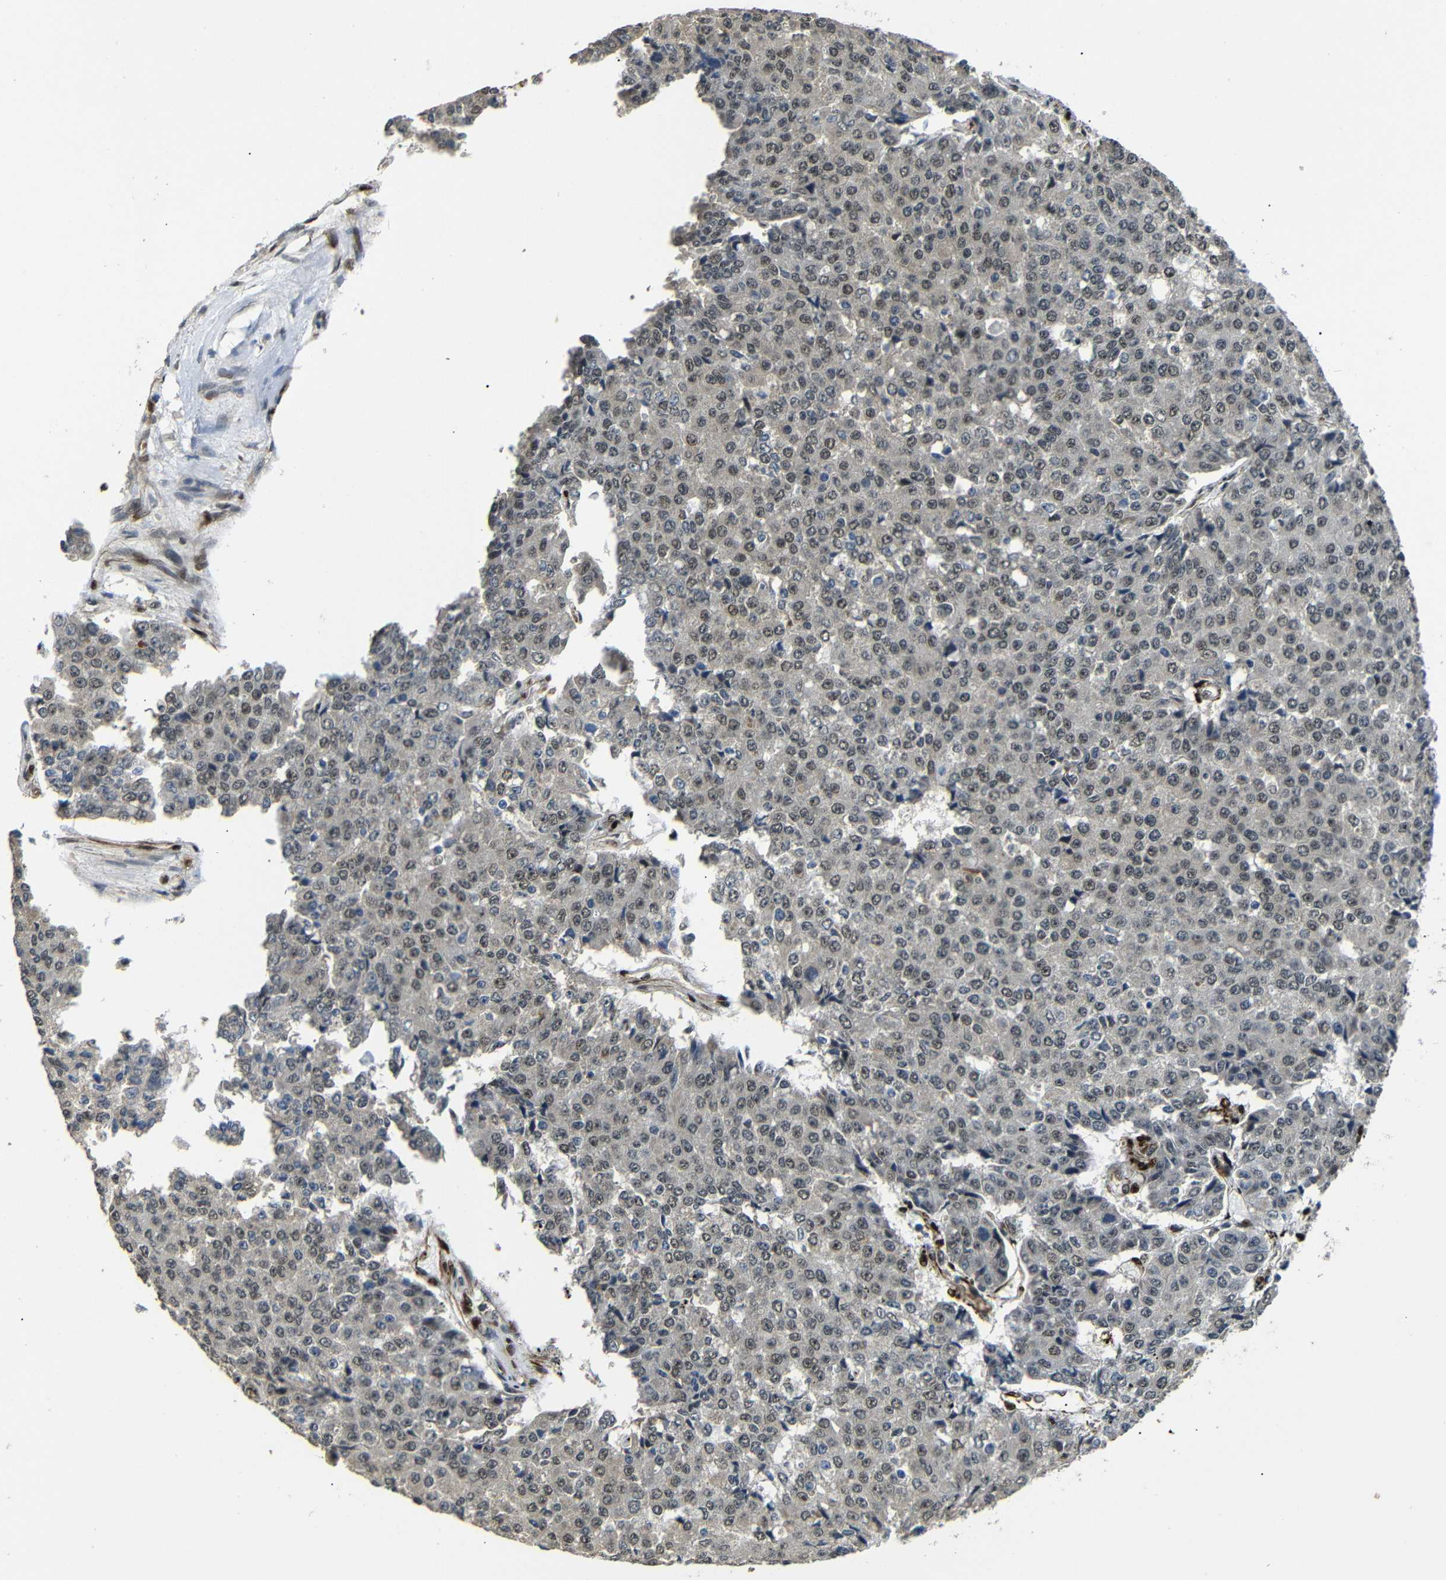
{"staining": {"intensity": "weak", "quantity": "25%-75%", "location": "cytoplasmic/membranous,nuclear"}, "tissue": "pancreatic cancer", "cell_type": "Tumor cells", "image_type": "cancer", "snomed": [{"axis": "morphology", "description": "Adenocarcinoma, NOS"}, {"axis": "topography", "description": "Pancreas"}], "caption": "Protein expression analysis of human pancreatic cancer reveals weak cytoplasmic/membranous and nuclear positivity in approximately 25%-75% of tumor cells. Nuclei are stained in blue.", "gene": "TBX2", "patient": {"sex": "male", "age": 50}}